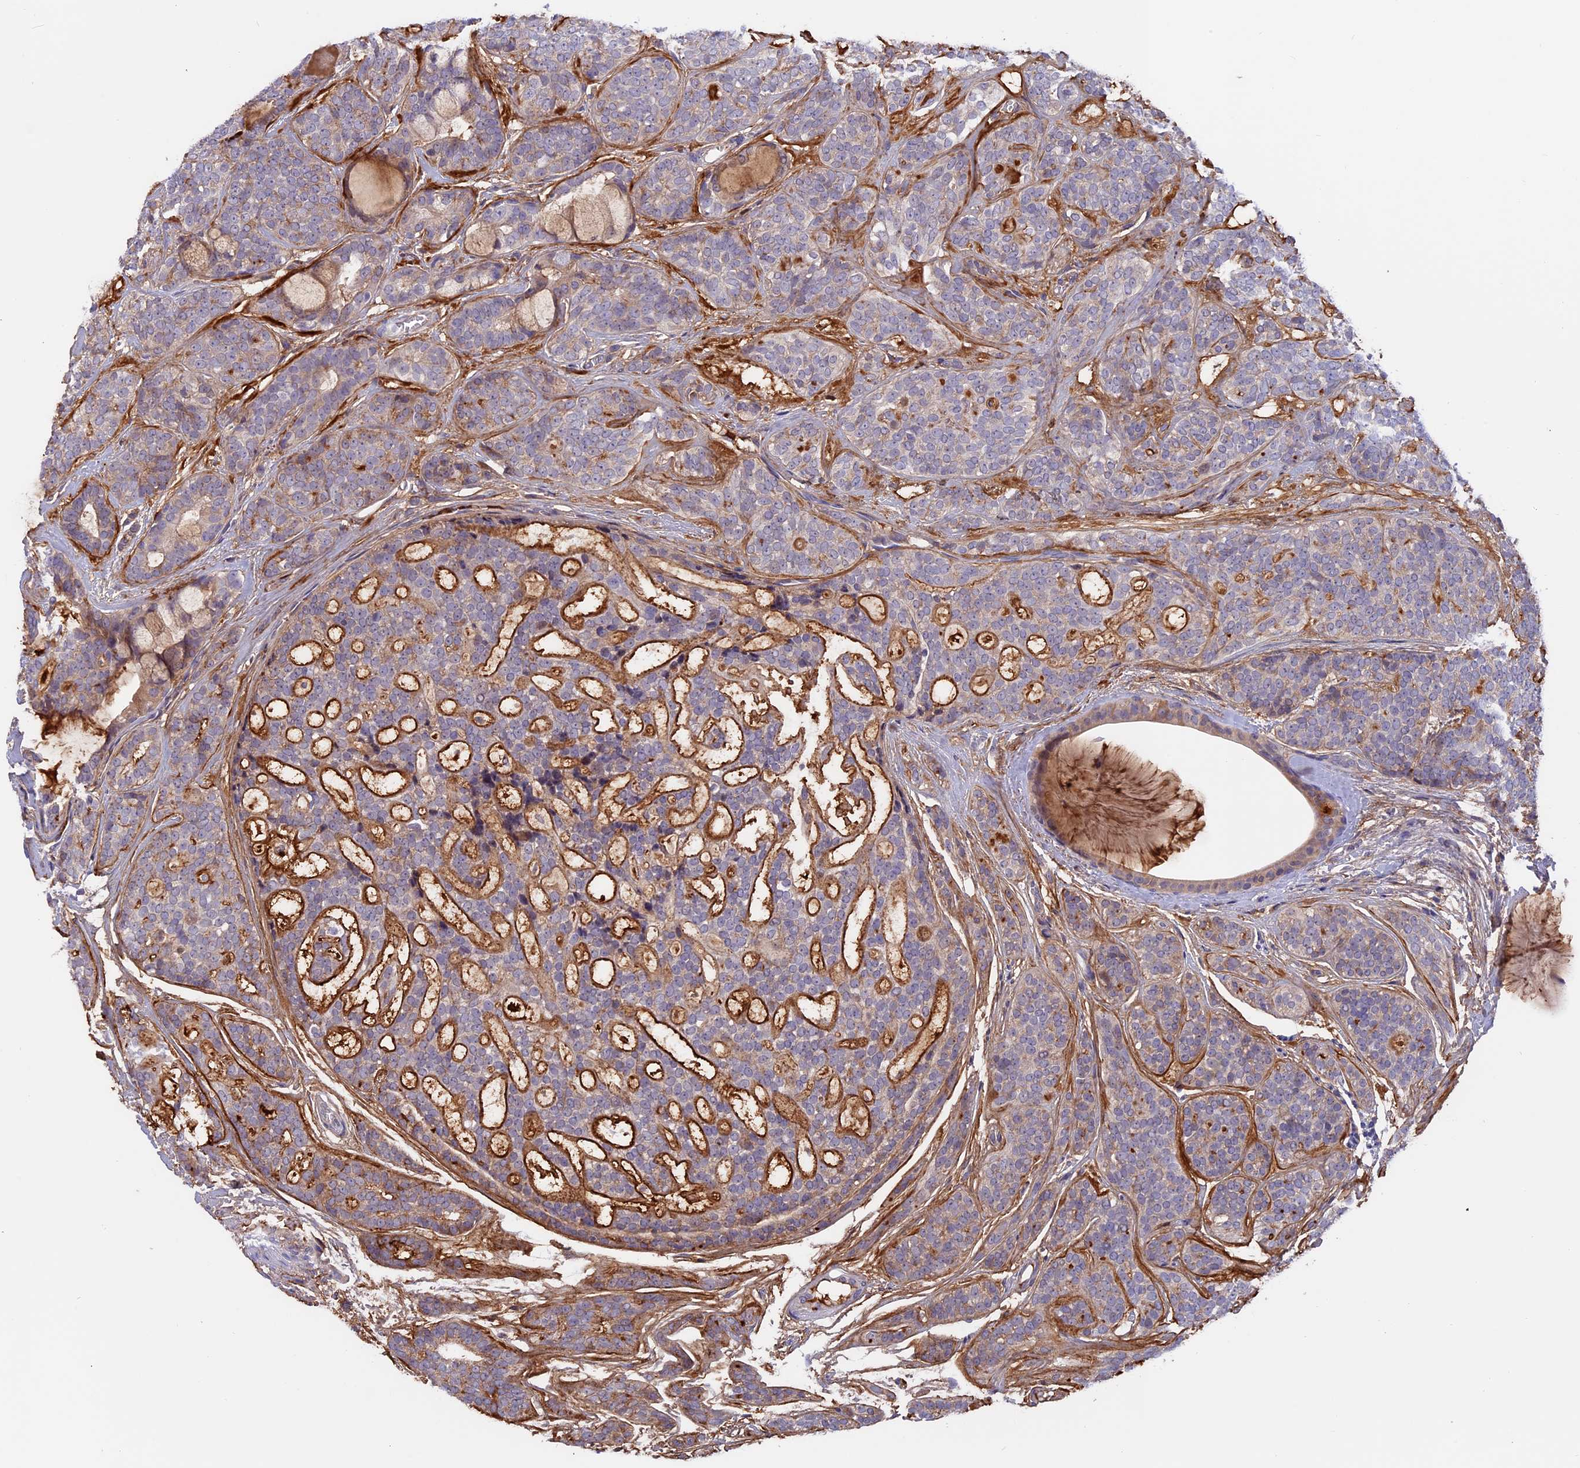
{"staining": {"intensity": "negative", "quantity": "none", "location": "none"}, "tissue": "head and neck cancer", "cell_type": "Tumor cells", "image_type": "cancer", "snomed": [{"axis": "morphology", "description": "Adenocarcinoma, NOS"}, {"axis": "topography", "description": "Head-Neck"}], "caption": "High magnification brightfield microscopy of head and neck adenocarcinoma stained with DAB (3,3'-diaminobenzidine) (brown) and counterstained with hematoxylin (blue): tumor cells show no significant expression.", "gene": "COL4A3", "patient": {"sex": "male", "age": 66}}